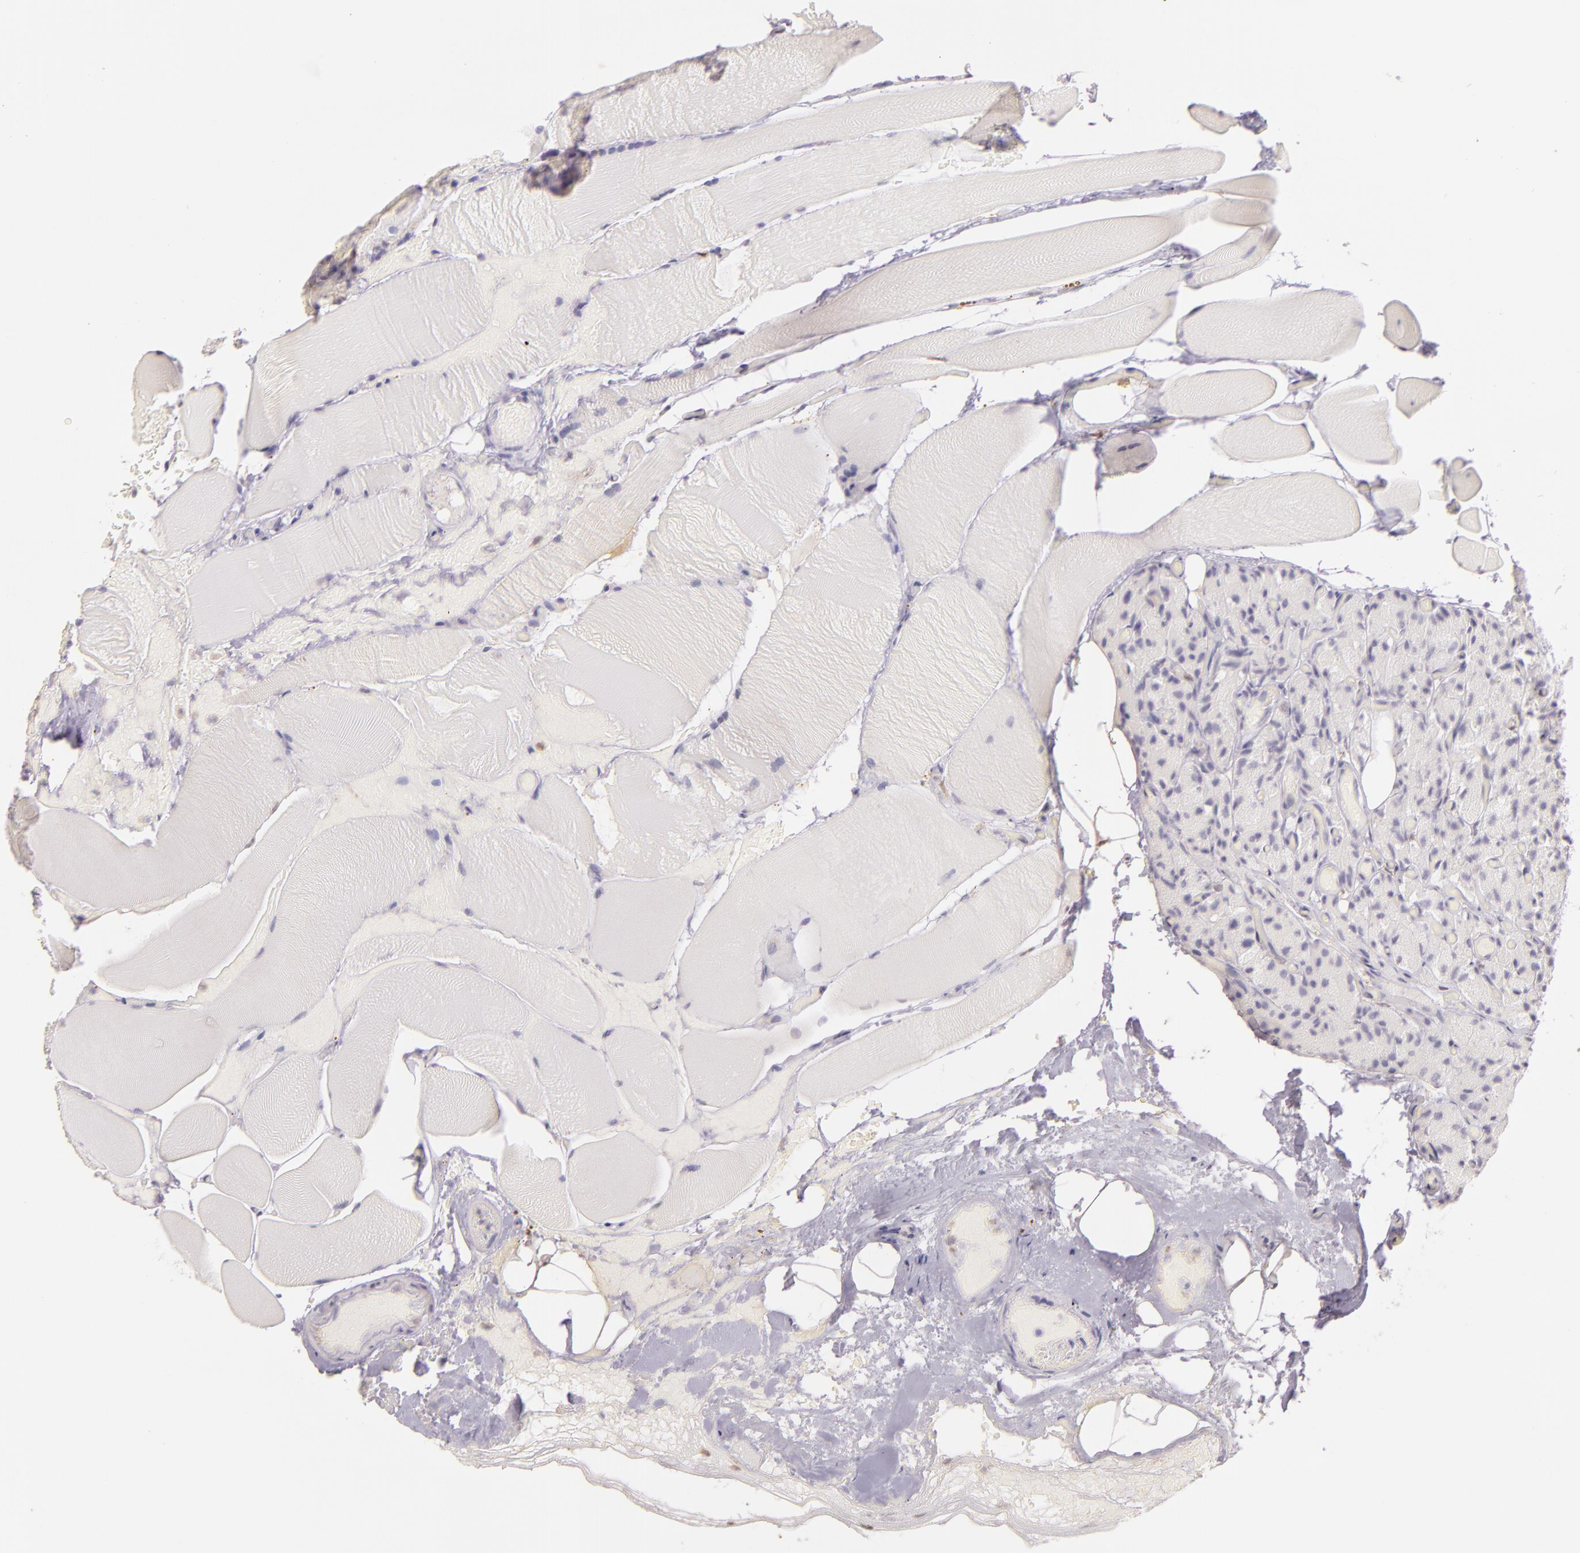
{"staining": {"intensity": "negative", "quantity": "none", "location": "none"}, "tissue": "parathyroid gland", "cell_type": "Glandular cells", "image_type": "normal", "snomed": [{"axis": "morphology", "description": "Normal tissue, NOS"}, {"axis": "topography", "description": "Skeletal muscle"}, {"axis": "topography", "description": "Parathyroid gland"}], "caption": "This histopathology image is of unremarkable parathyroid gland stained with immunohistochemistry to label a protein in brown with the nuclei are counter-stained blue. There is no positivity in glandular cells.", "gene": "CBS", "patient": {"sex": "female", "age": 37}}